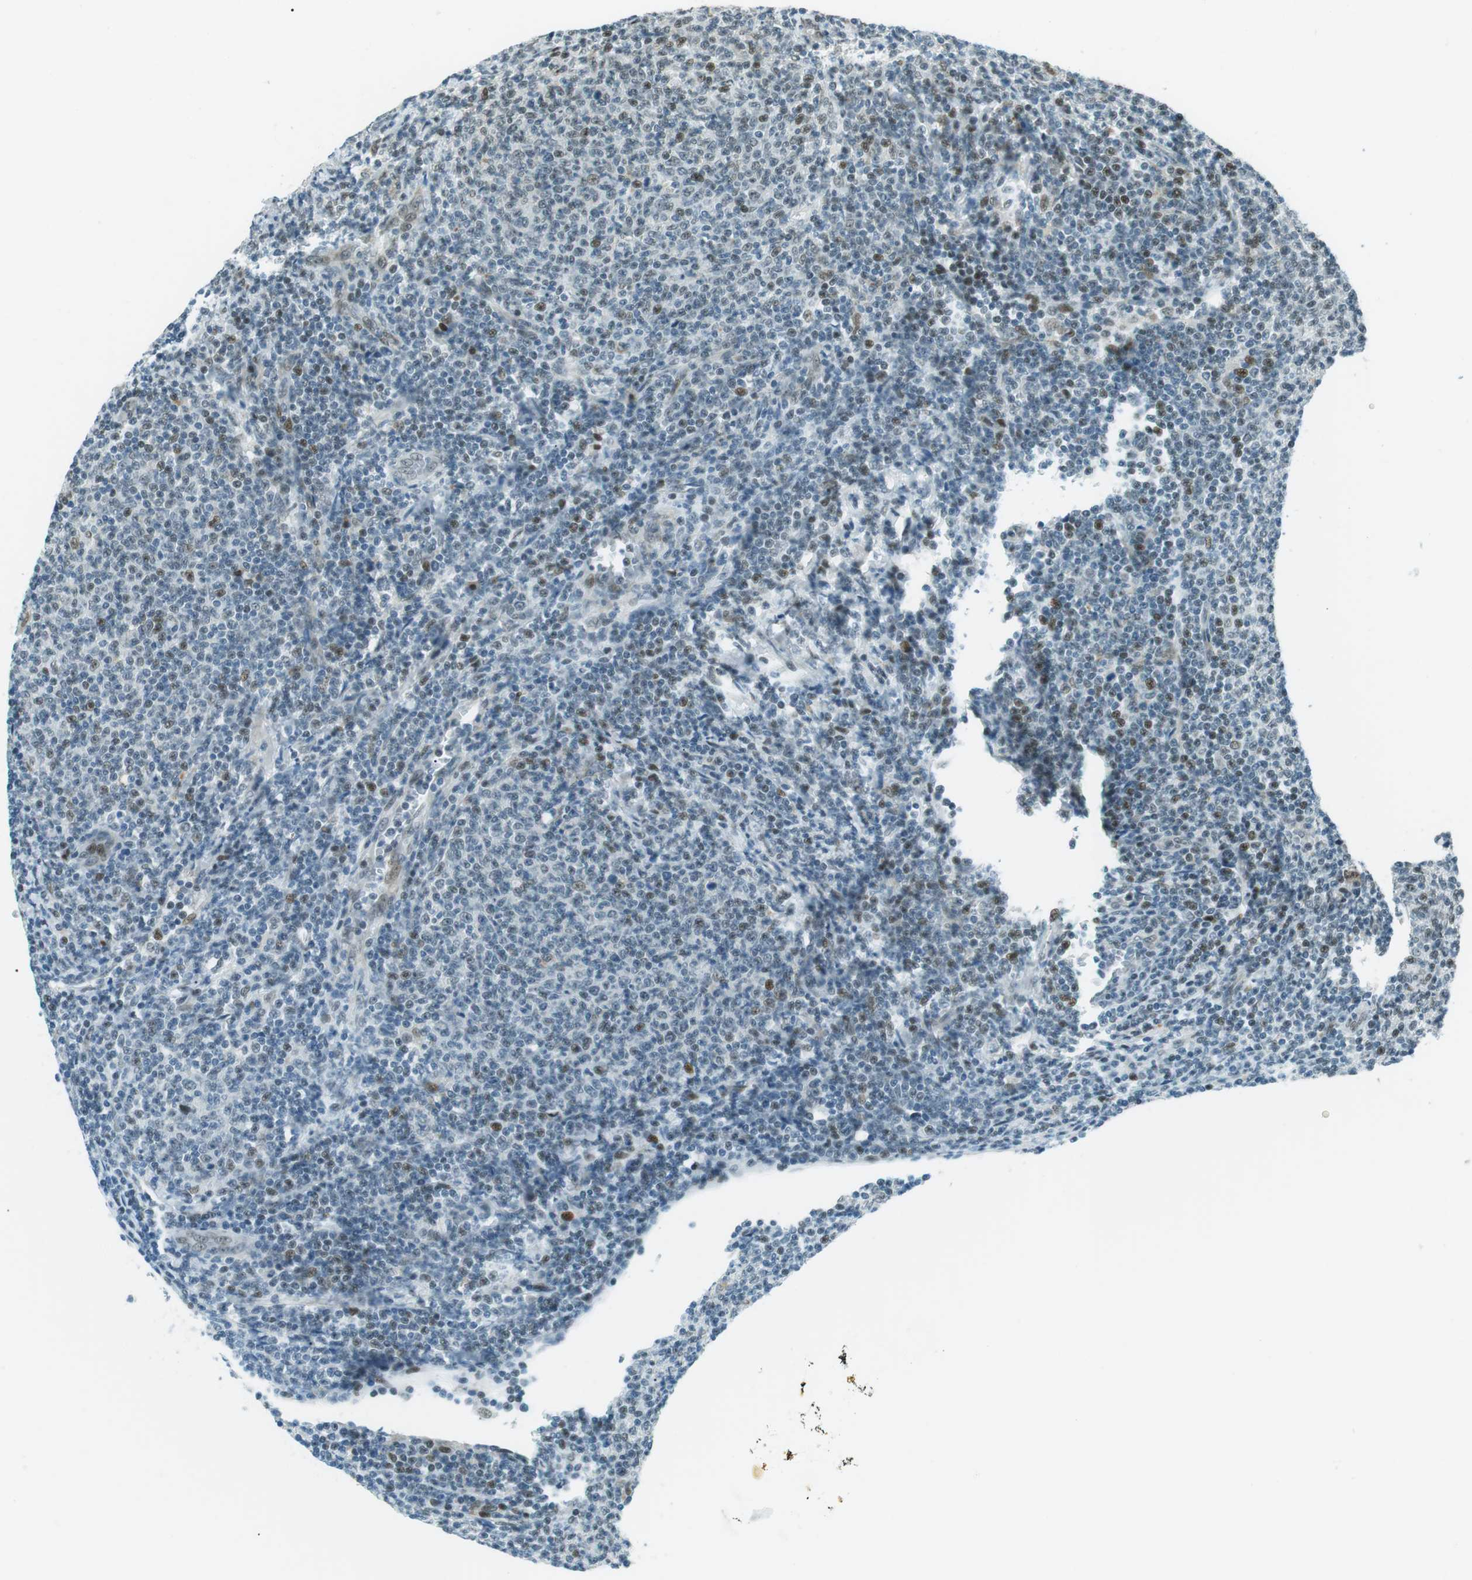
{"staining": {"intensity": "moderate", "quantity": "<25%", "location": "nuclear"}, "tissue": "lymphoma", "cell_type": "Tumor cells", "image_type": "cancer", "snomed": [{"axis": "morphology", "description": "Malignant lymphoma, non-Hodgkin's type, Low grade"}, {"axis": "topography", "description": "Lymph node"}], "caption": "Moderate nuclear positivity for a protein is present in about <25% of tumor cells of low-grade malignant lymphoma, non-Hodgkin's type using immunohistochemistry.", "gene": "PJA1", "patient": {"sex": "male", "age": 66}}